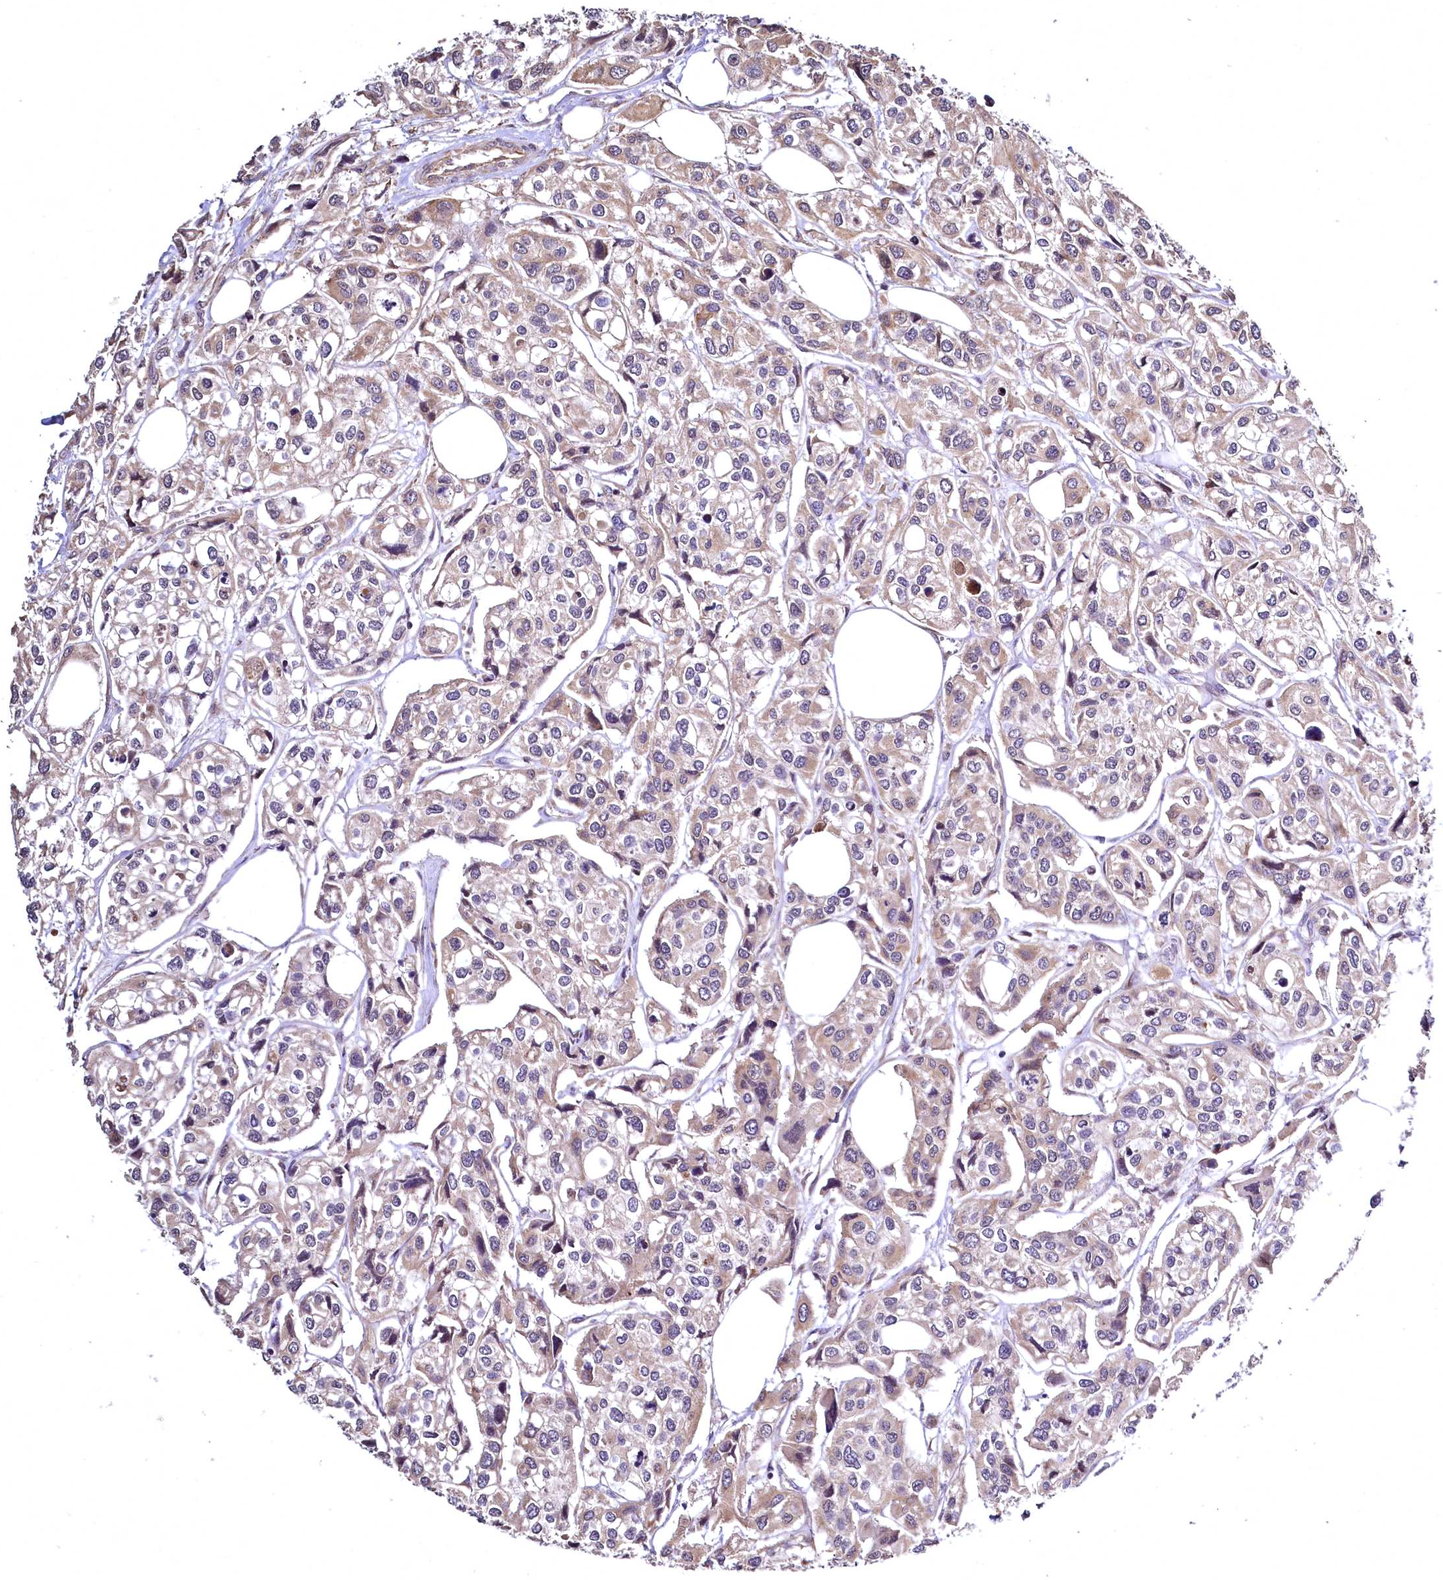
{"staining": {"intensity": "weak", "quantity": "<25%", "location": "cytoplasmic/membranous"}, "tissue": "urothelial cancer", "cell_type": "Tumor cells", "image_type": "cancer", "snomed": [{"axis": "morphology", "description": "Urothelial carcinoma, High grade"}, {"axis": "topography", "description": "Urinary bladder"}], "caption": "An immunohistochemistry histopathology image of urothelial carcinoma (high-grade) is shown. There is no staining in tumor cells of urothelial carcinoma (high-grade).", "gene": "TBCEL", "patient": {"sex": "male", "age": 67}}